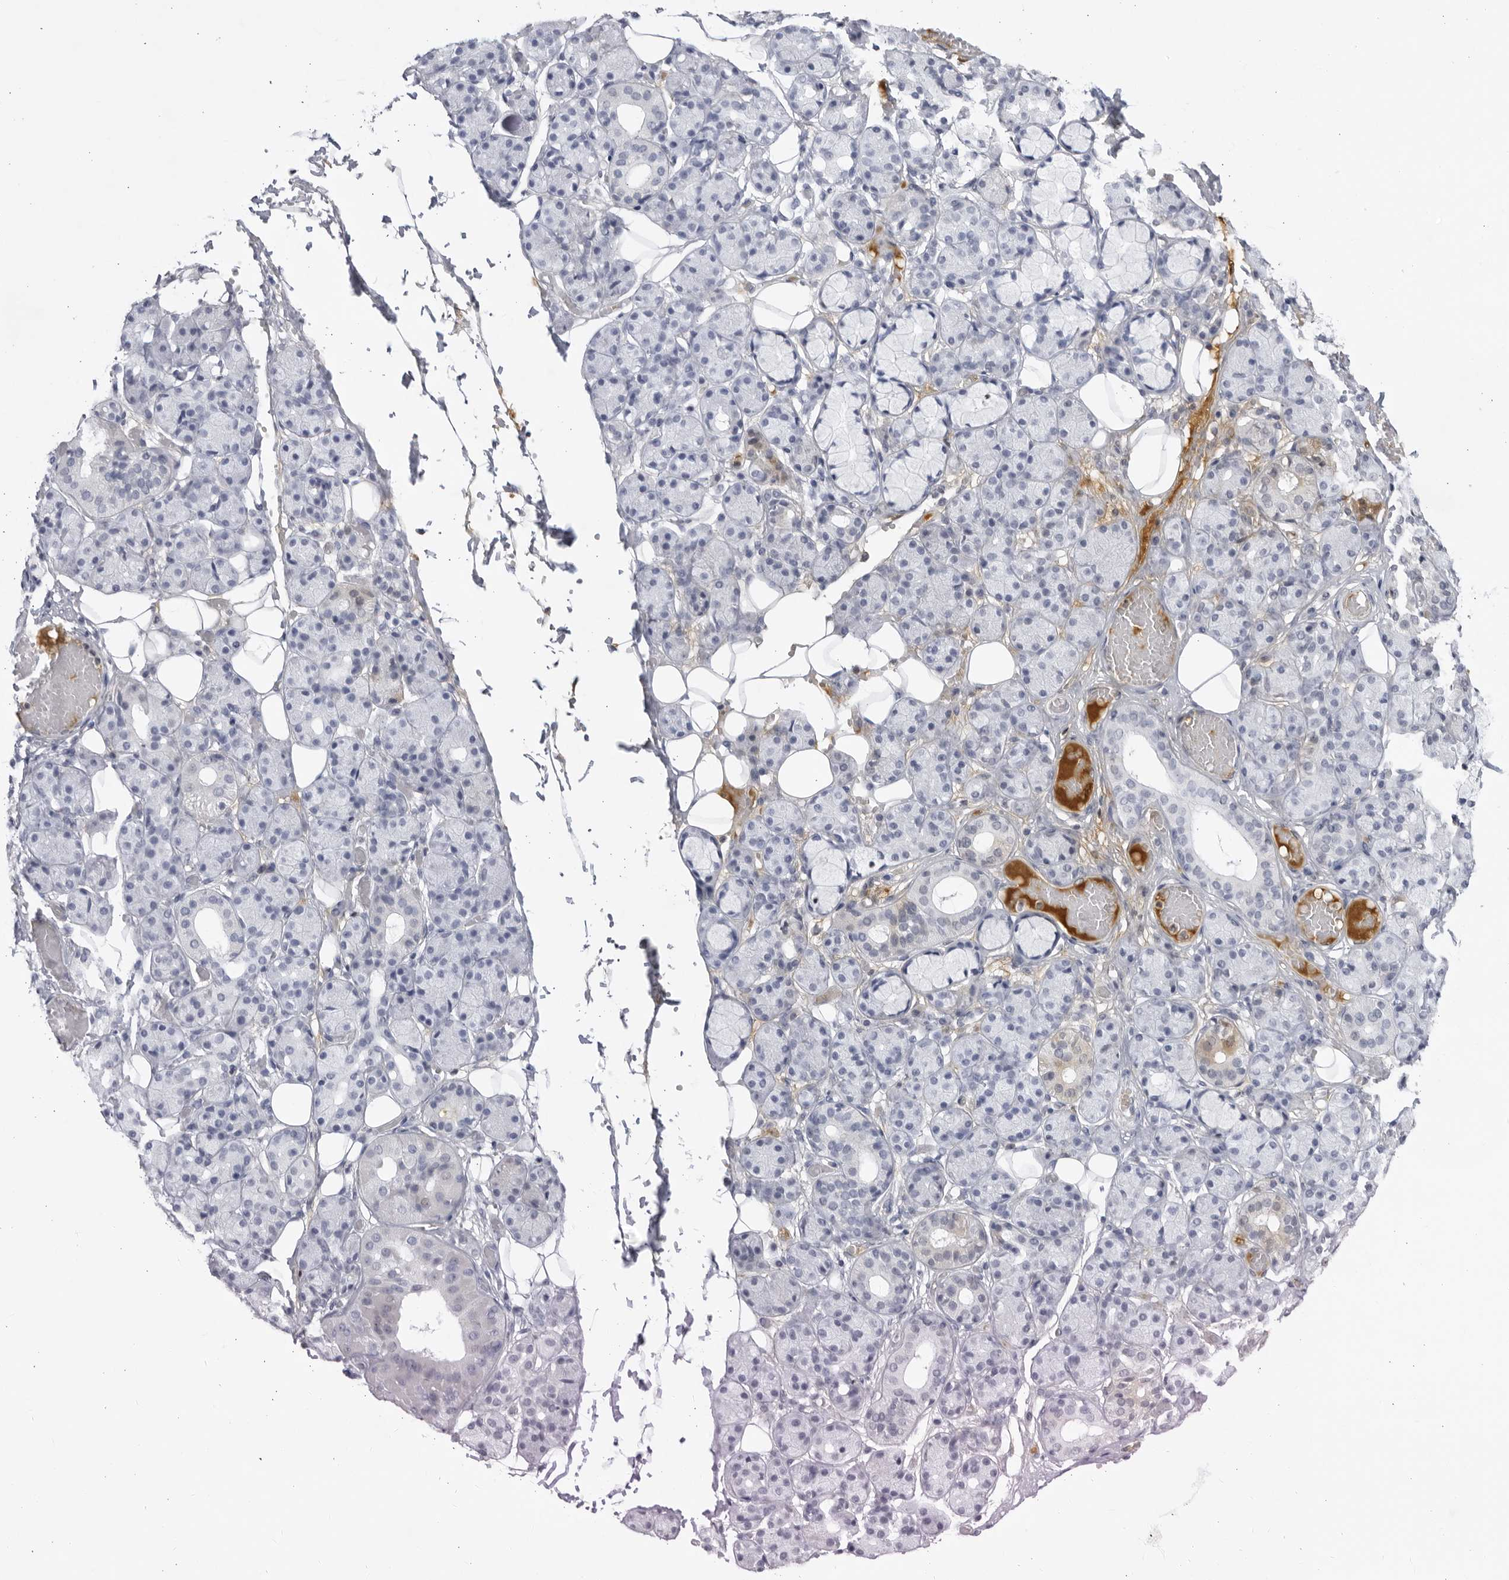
{"staining": {"intensity": "moderate", "quantity": "<25%", "location": "cytoplasmic/membranous"}, "tissue": "salivary gland", "cell_type": "Glandular cells", "image_type": "normal", "snomed": [{"axis": "morphology", "description": "Normal tissue, NOS"}, {"axis": "topography", "description": "Salivary gland"}], "caption": "Immunohistochemical staining of normal human salivary gland shows <25% levels of moderate cytoplasmic/membranous protein staining in about <25% of glandular cells.", "gene": "CNBD1", "patient": {"sex": "male", "age": 63}}